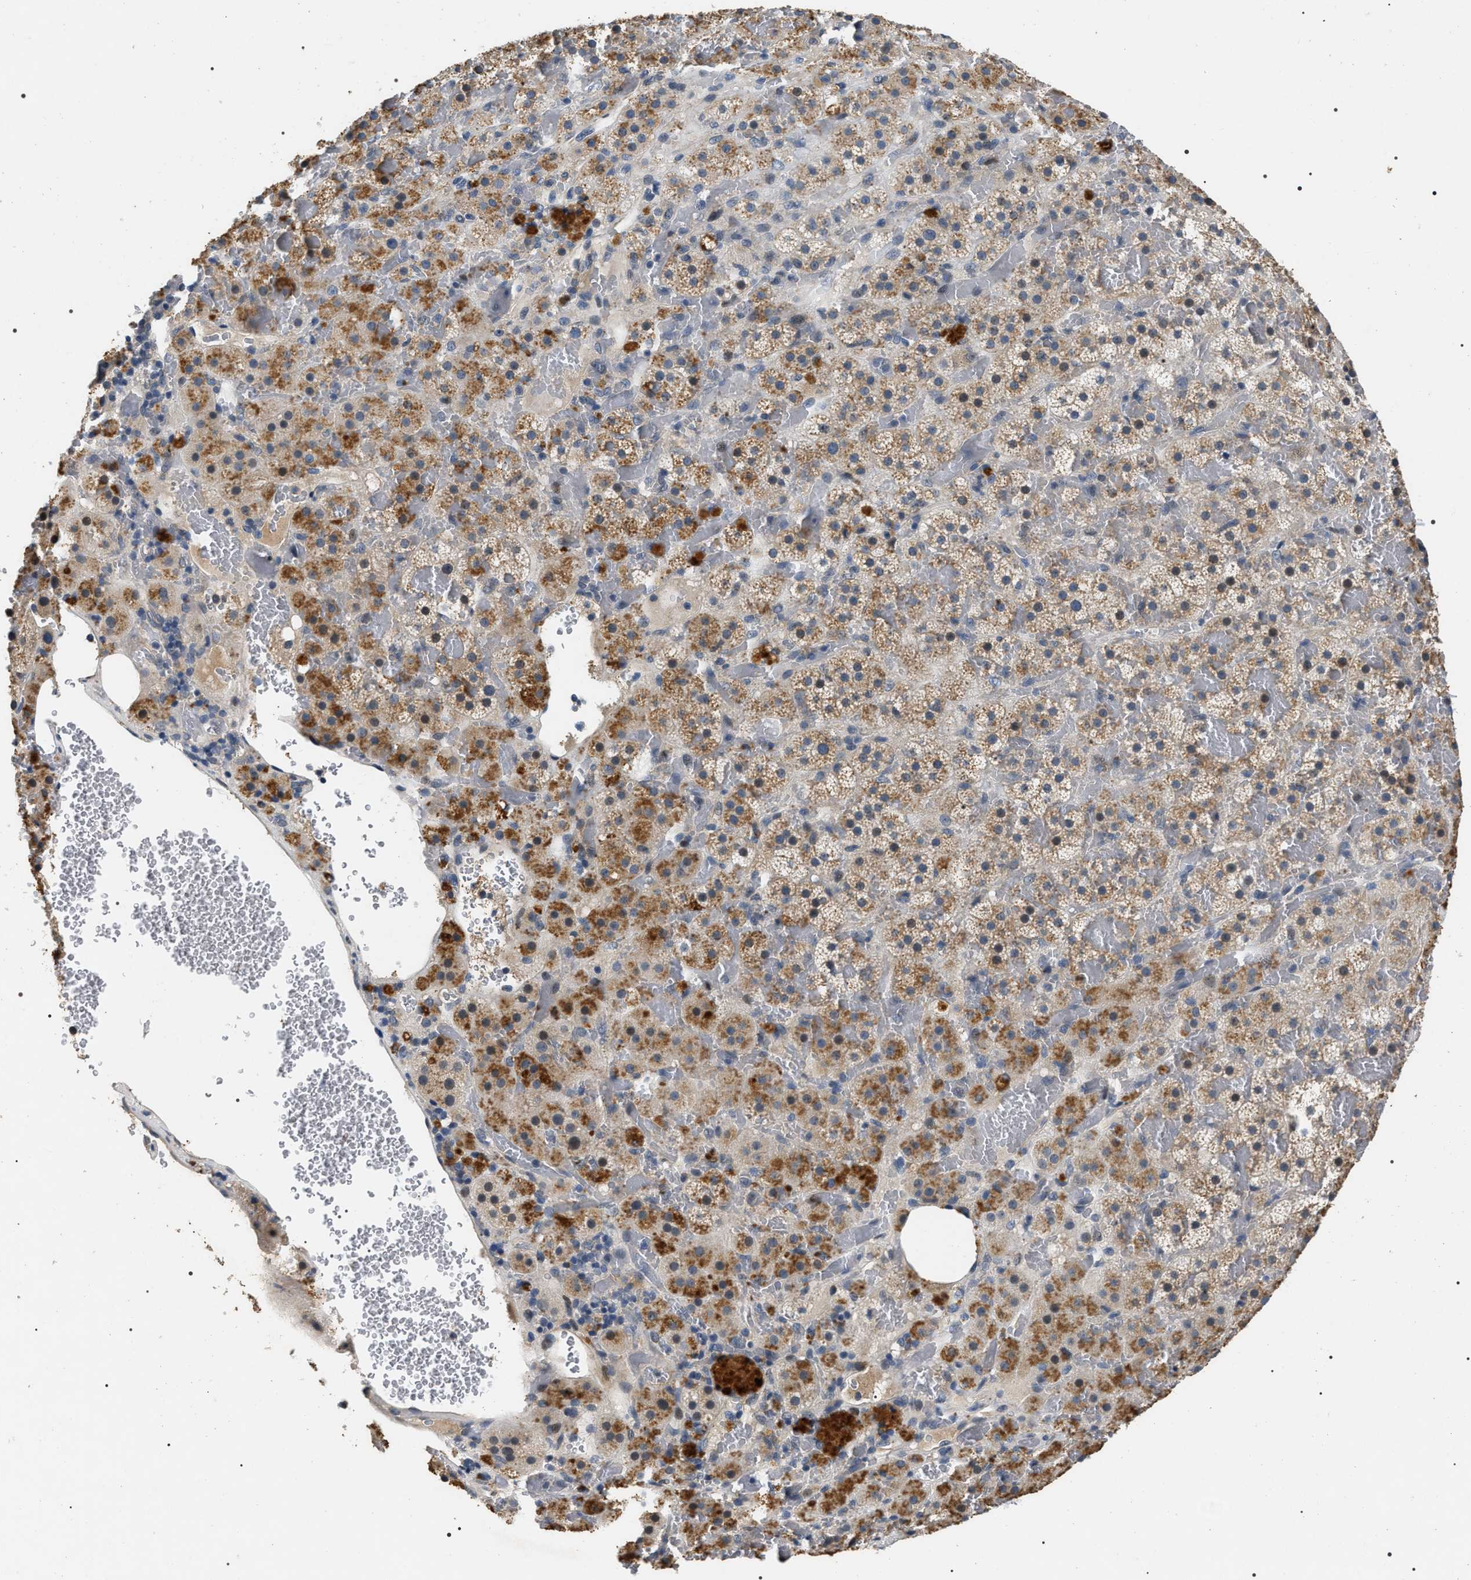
{"staining": {"intensity": "moderate", "quantity": "<25%", "location": "cytoplasmic/membranous"}, "tissue": "adrenal gland", "cell_type": "Glandular cells", "image_type": "normal", "snomed": [{"axis": "morphology", "description": "Normal tissue, NOS"}, {"axis": "topography", "description": "Adrenal gland"}], "caption": "The immunohistochemical stain shows moderate cytoplasmic/membranous staining in glandular cells of normal adrenal gland. The protein is shown in brown color, while the nuclei are stained blue.", "gene": "IFT81", "patient": {"sex": "female", "age": 59}}